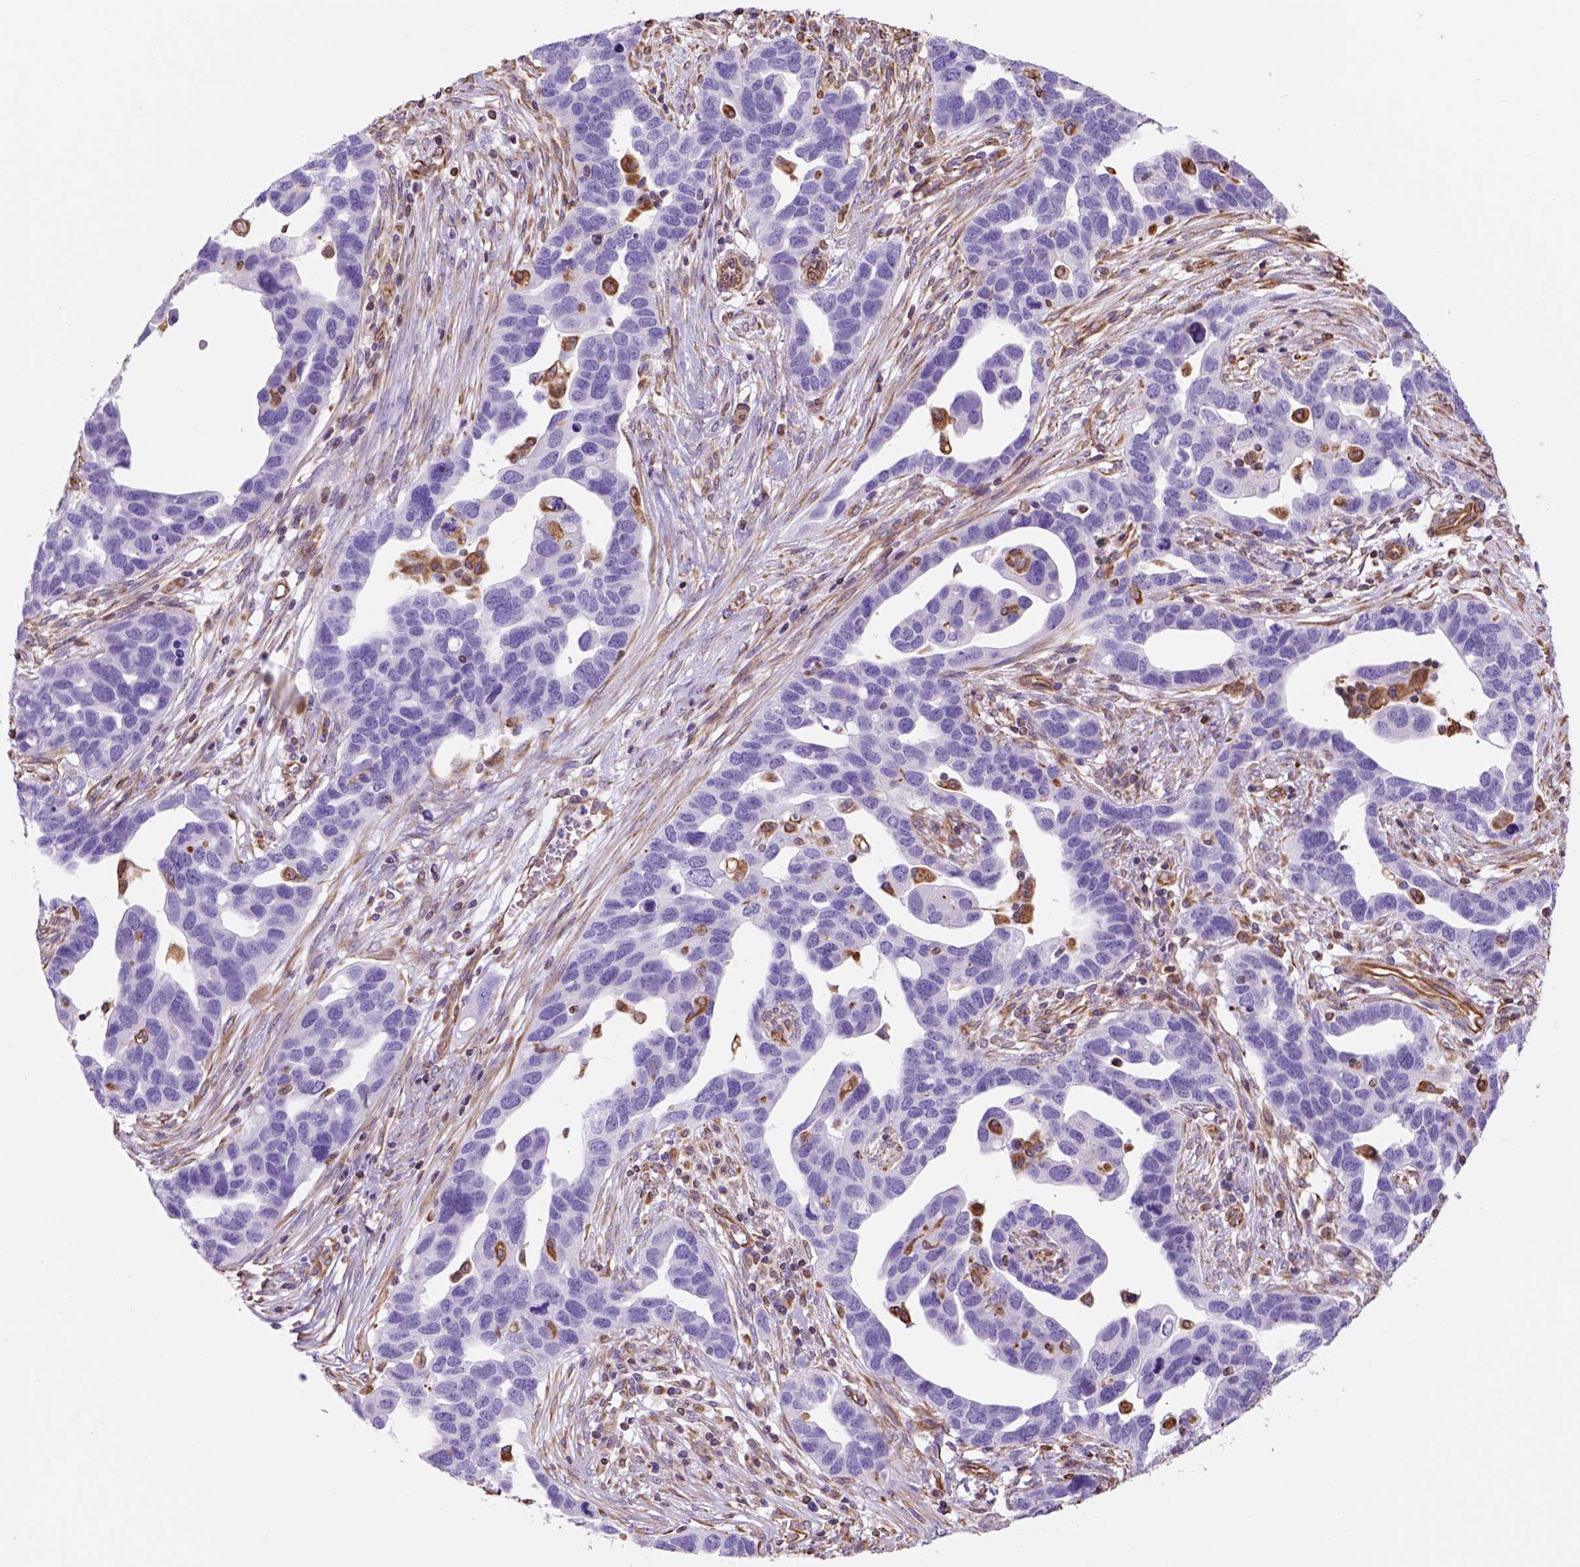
{"staining": {"intensity": "negative", "quantity": "none", "location": "none"}, "tissue": "ovarian cancer", "cell_type": "Tumor cells", "image_type": "cancer", "snomed": [{"axis": "morphology", "description": "Cystadenocarcinoma, serous, NOS"}, {"axis": "topography", "description": "Ovary"}], "caption": "The image shows no significant staining in tumor cells of ovarian serous cystadenocarcinoma.", "gene": "ZZZ3", "patient": {"sex": "female", "age": 54}}